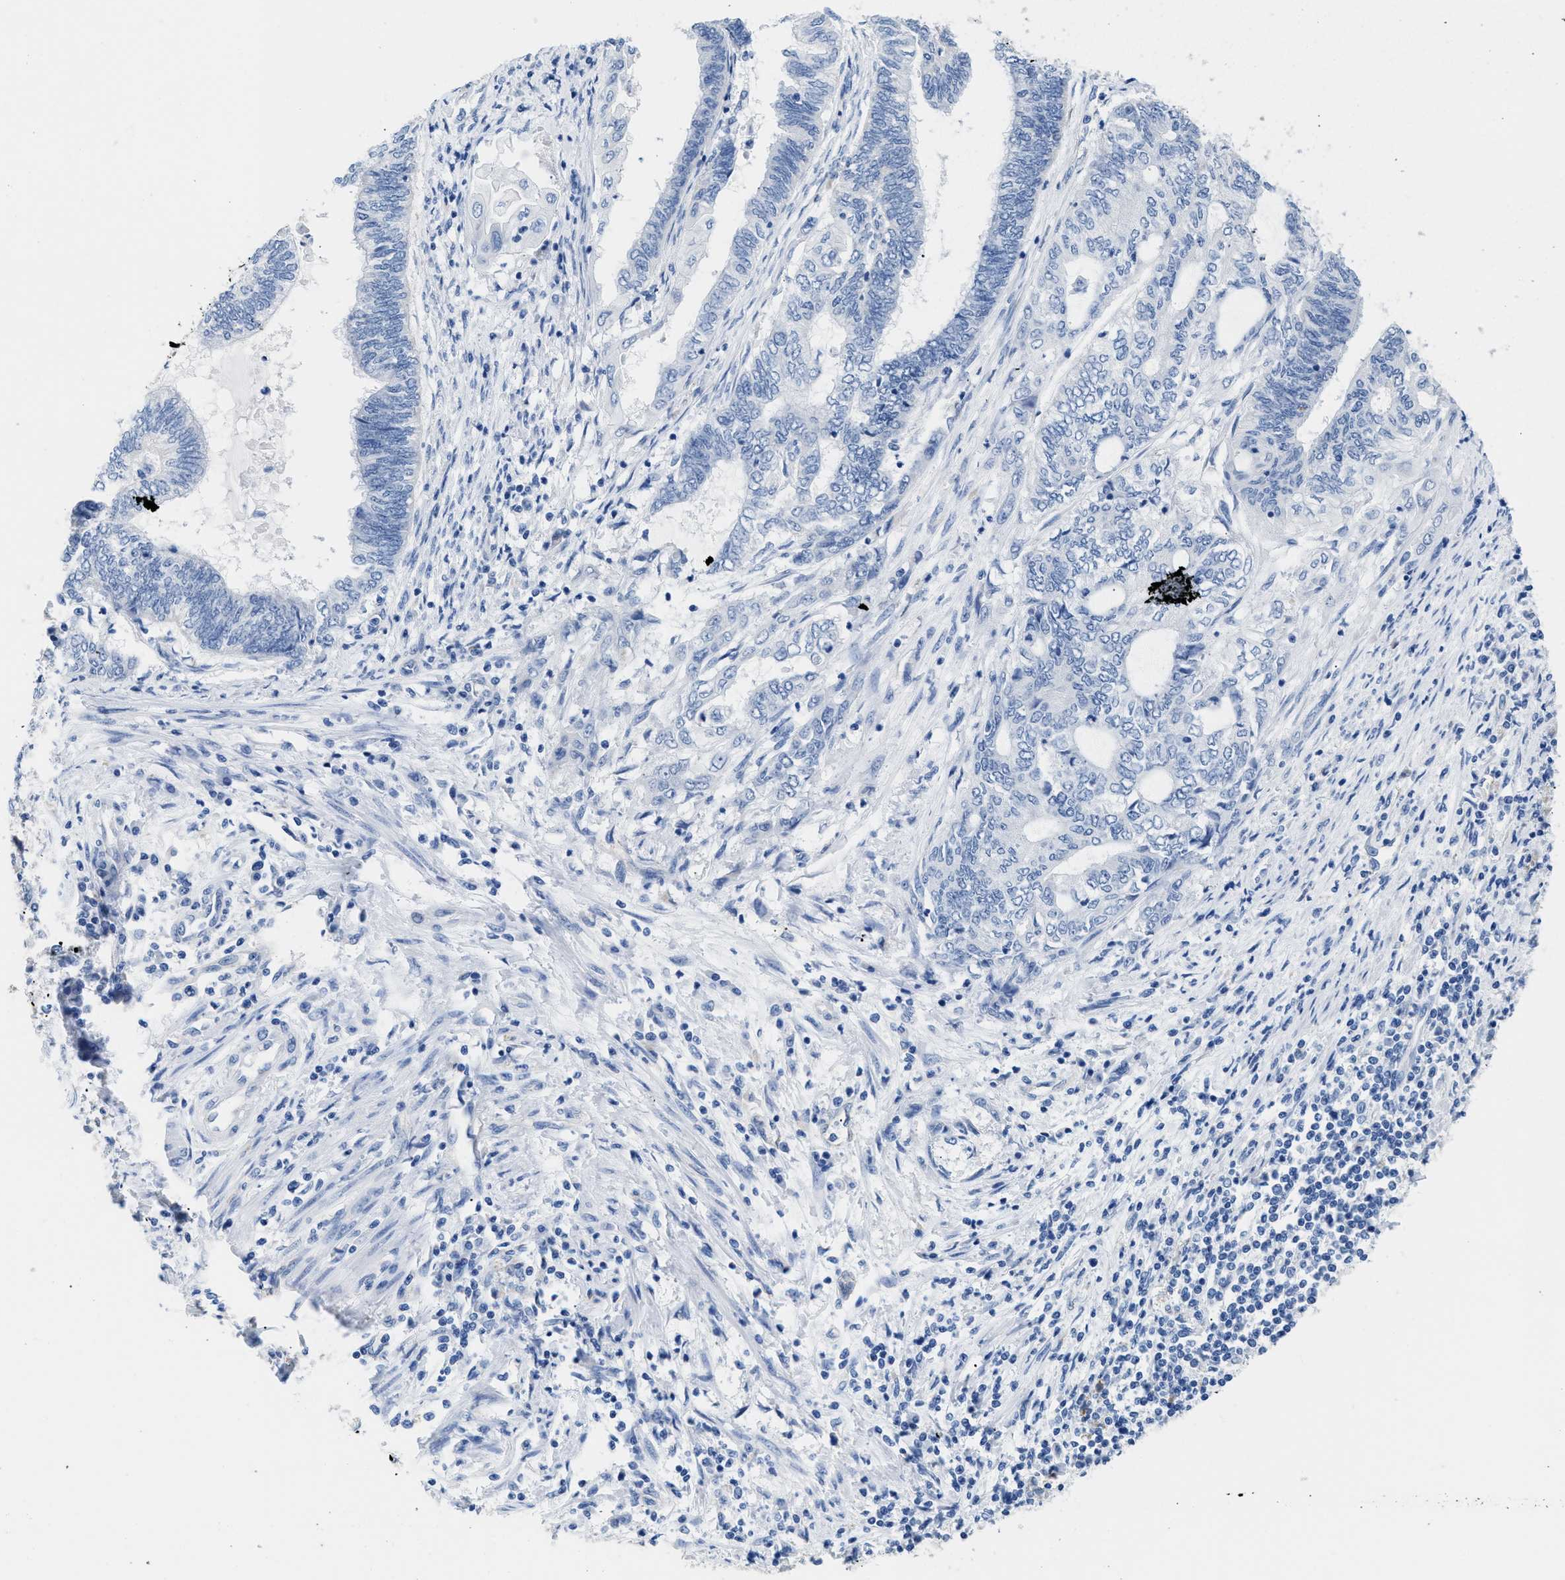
{"staining": {"intensity": "negative", "quantity": "none", "location": "none"}, "tissue": "endometrial cancer", "cell_type": "Tumor cells", "image_type": "cancer", "snomed": [{"axis": "morphology", "description": "Adenocarcinoma, NOS"}, {"axis": "topography", "description": "Uterus"}, {"axis": "topography", "description": "Endometrium"}], "caption": "A high-resolution photomicrograph shows immunohistochemistry (IHC) staining of endometrial cancer, which exhibits no significant staining in tumor cells. (DAB (3,3'-diaminobenzidine) immunohistochemistry visualized using brightfield microscopy, high magnification).", "gene": "APOBEC2", "patient": {"sex": "female", "age": 70}}